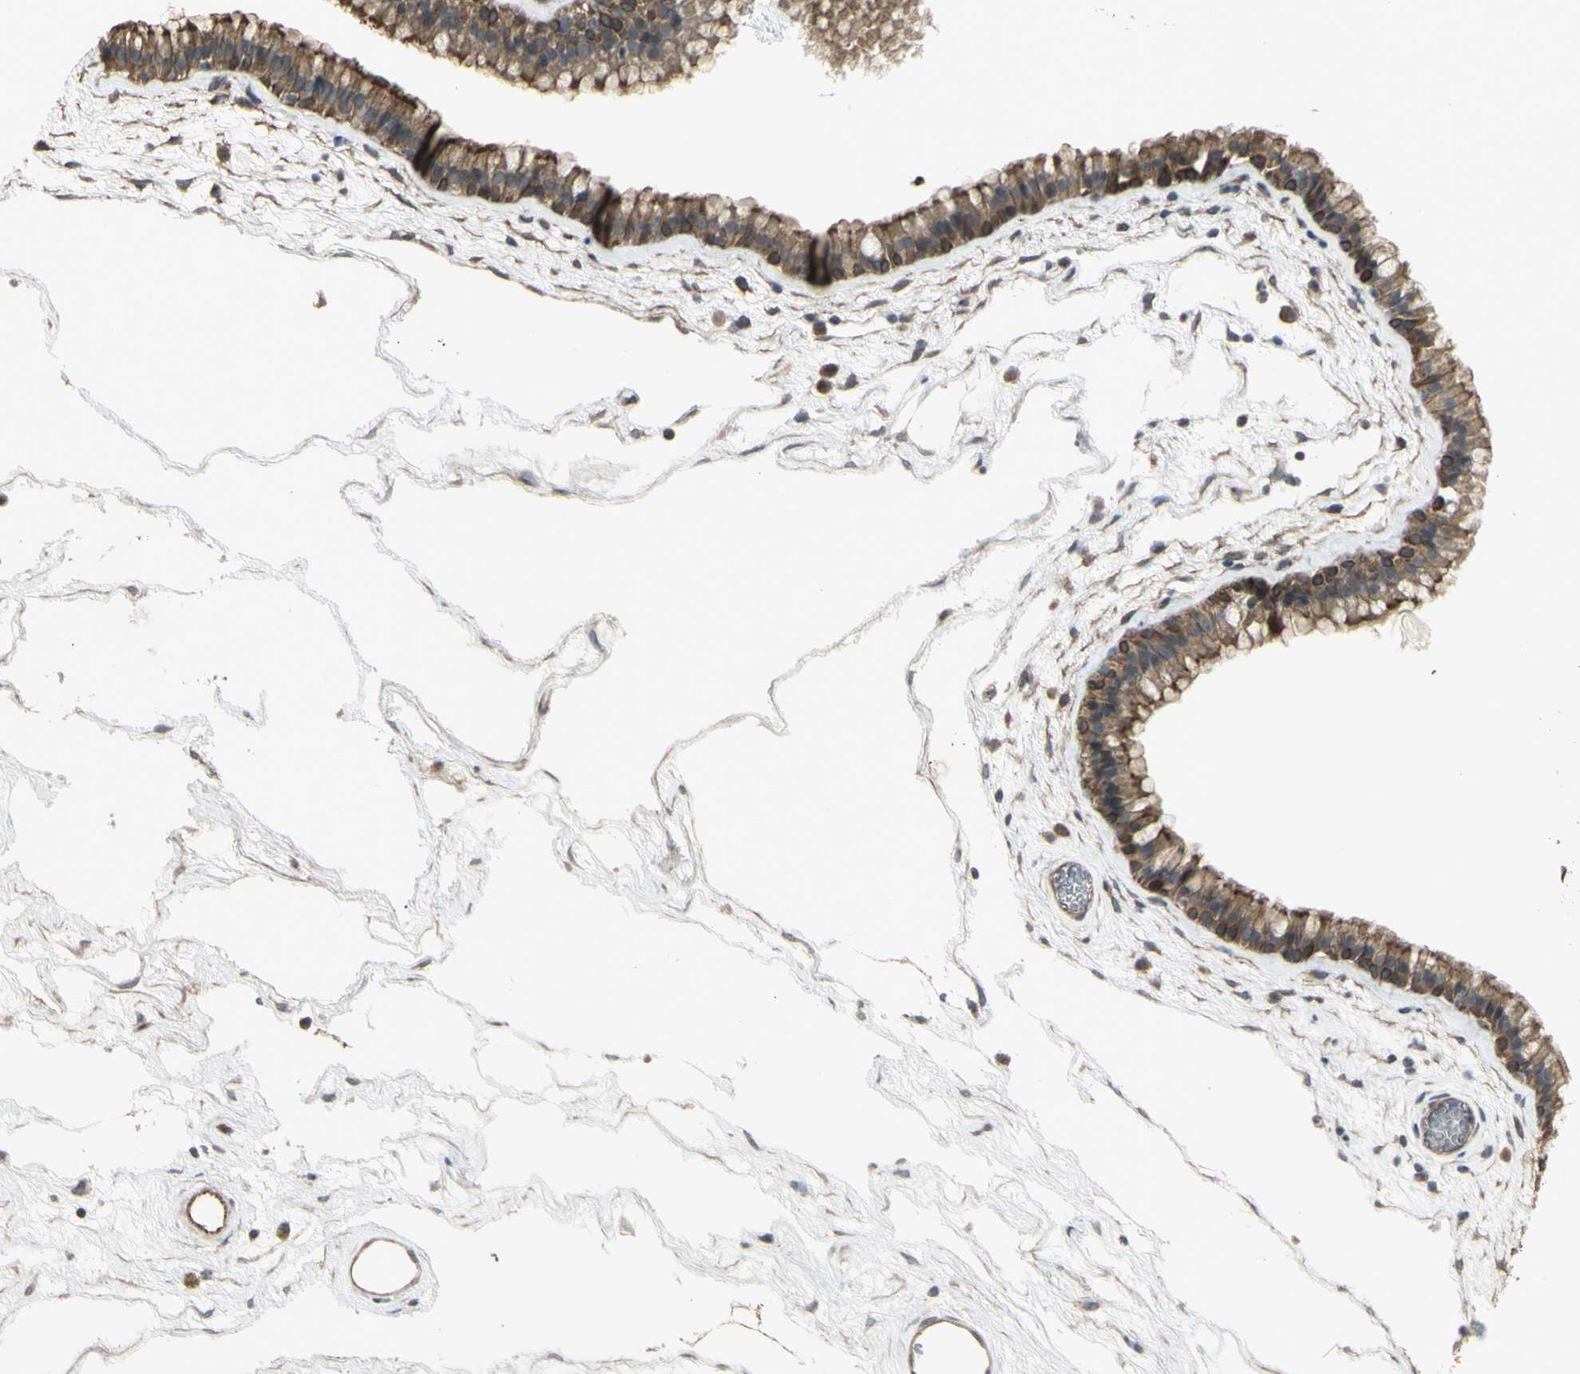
{"staining": {"intensity": "moderate", "quantity": ">75%", "location": "cytoplasmic/membranous"}, "tissue": "nasopharynx", "cell_type": "Respiratory epithelial cells", "image_type": "normal", "snomed": [{"axis": "morphology", "description": "Normal tissue, NOS"}, {"axis": "morphology", "description": "Inflammation, NOS"}, {"axis": "topography", "description": "Nasopharynx"}], "caption": "Unremarkable nasopharynx was stained to show a protein in brown. There is medium levels of moderate cytoplasmic/membranous expression in about >75% of respiratory epithelial cells. The protein is stained brown, and the nuclei are stained in blue (DAB (3,3'-diaminobenzidine) IHC with brightfield microscopy, high magnification).", "gene": "JAG1", "patient": {"sex": "male", "age": 48}}